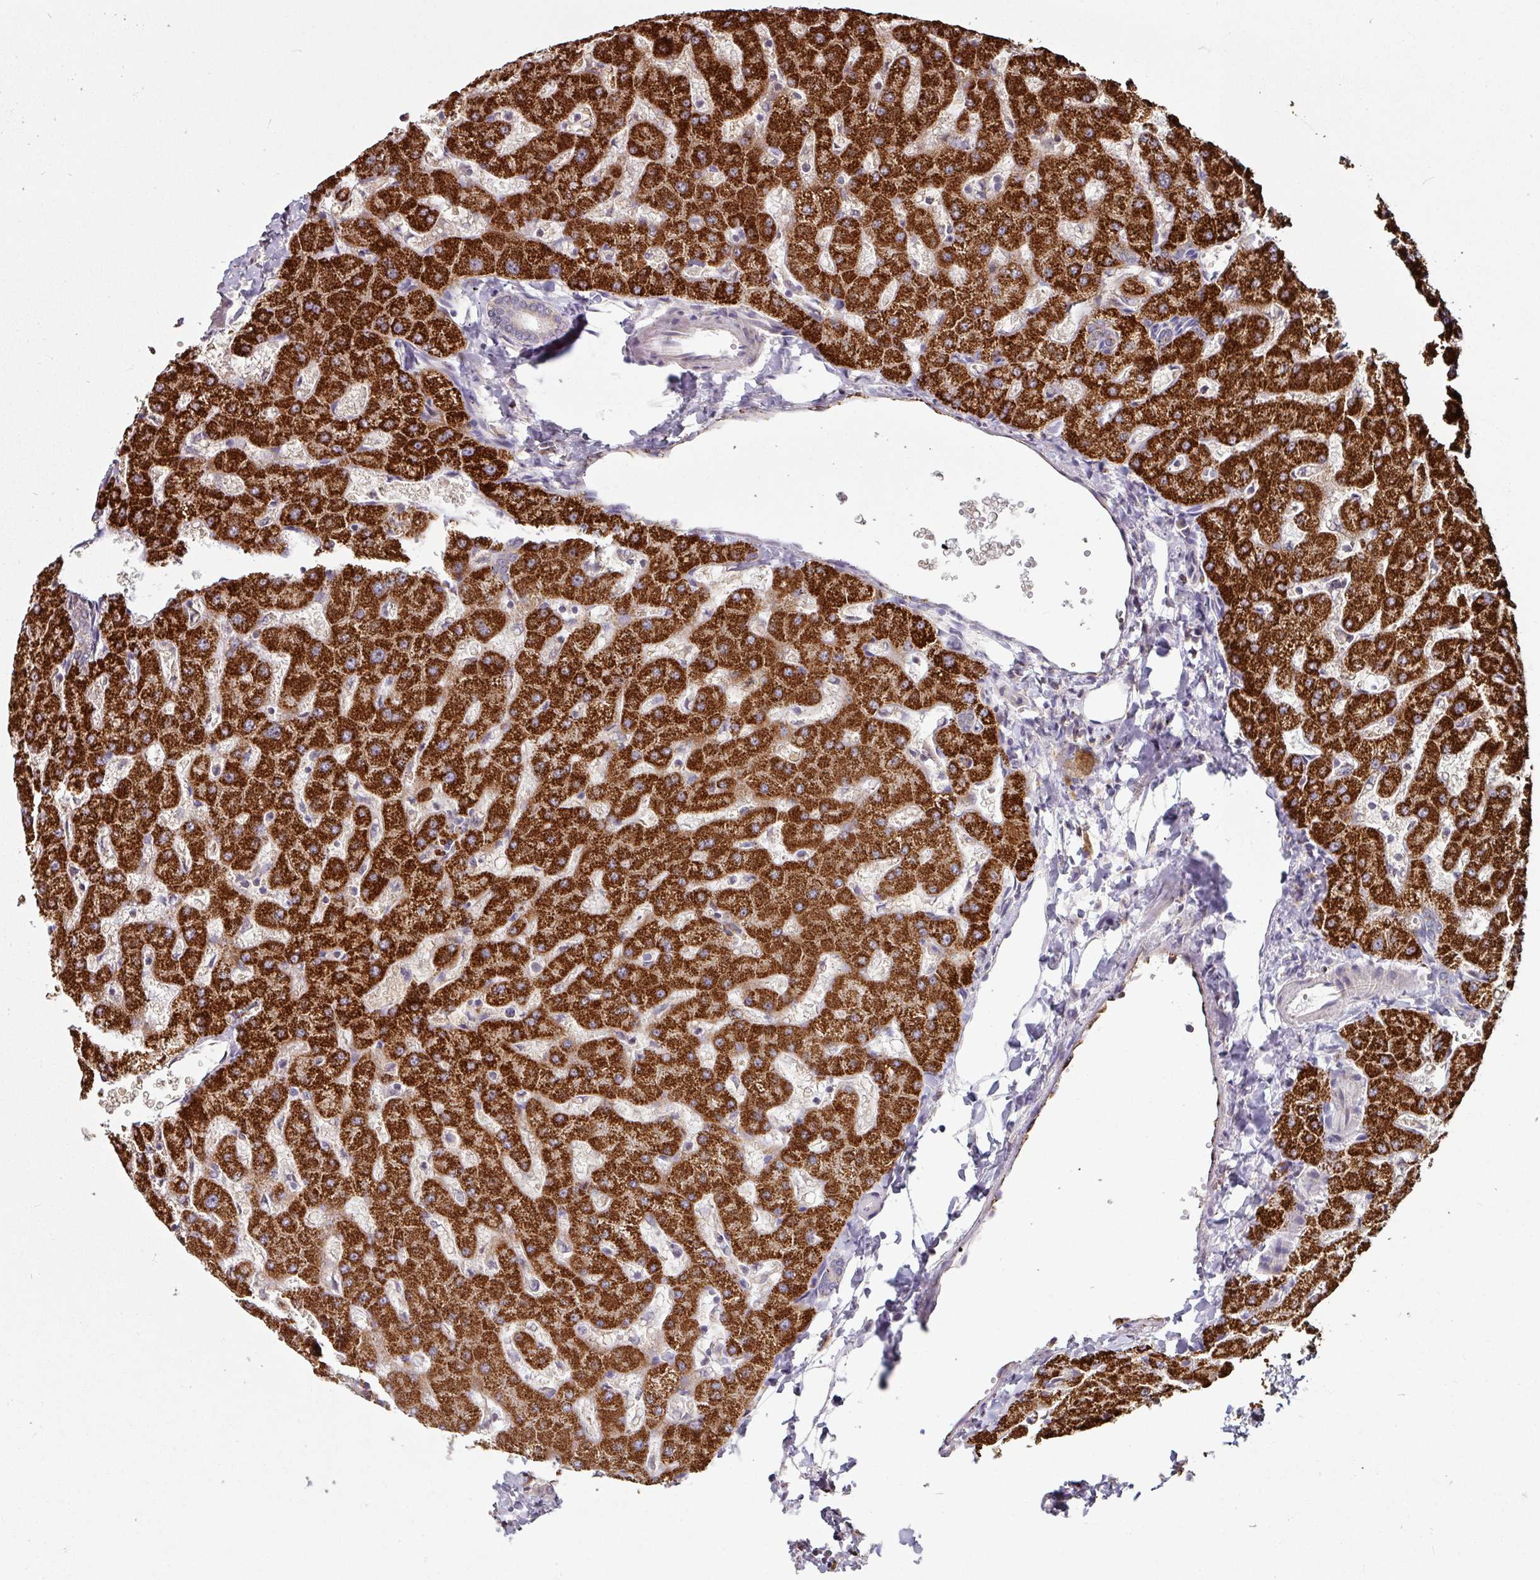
{"staining": {"intensity": "negative", "quantity": "none", "location": "none"}, "tissue": "liver", "cell_type": "Cholangiocytes", "image_type": "normal", "snomed": [{"axis": "morphology", "description": "Normal tissue, NOS"}, {"axis": "topography", "description": "Liver"}], "caption": "Normal liver was stained to show a protein in brown. There is no significant staining in cholangiocytes. The staining was performed using DAB (3,3'-diaminobenzidine) to visualize the protein expression in brown, while the nuclei were stained in blue with hematoxylin (Magnification: 20x).", "gene": "OR2D3", "patient": {"sex": "female", "age": 63}}